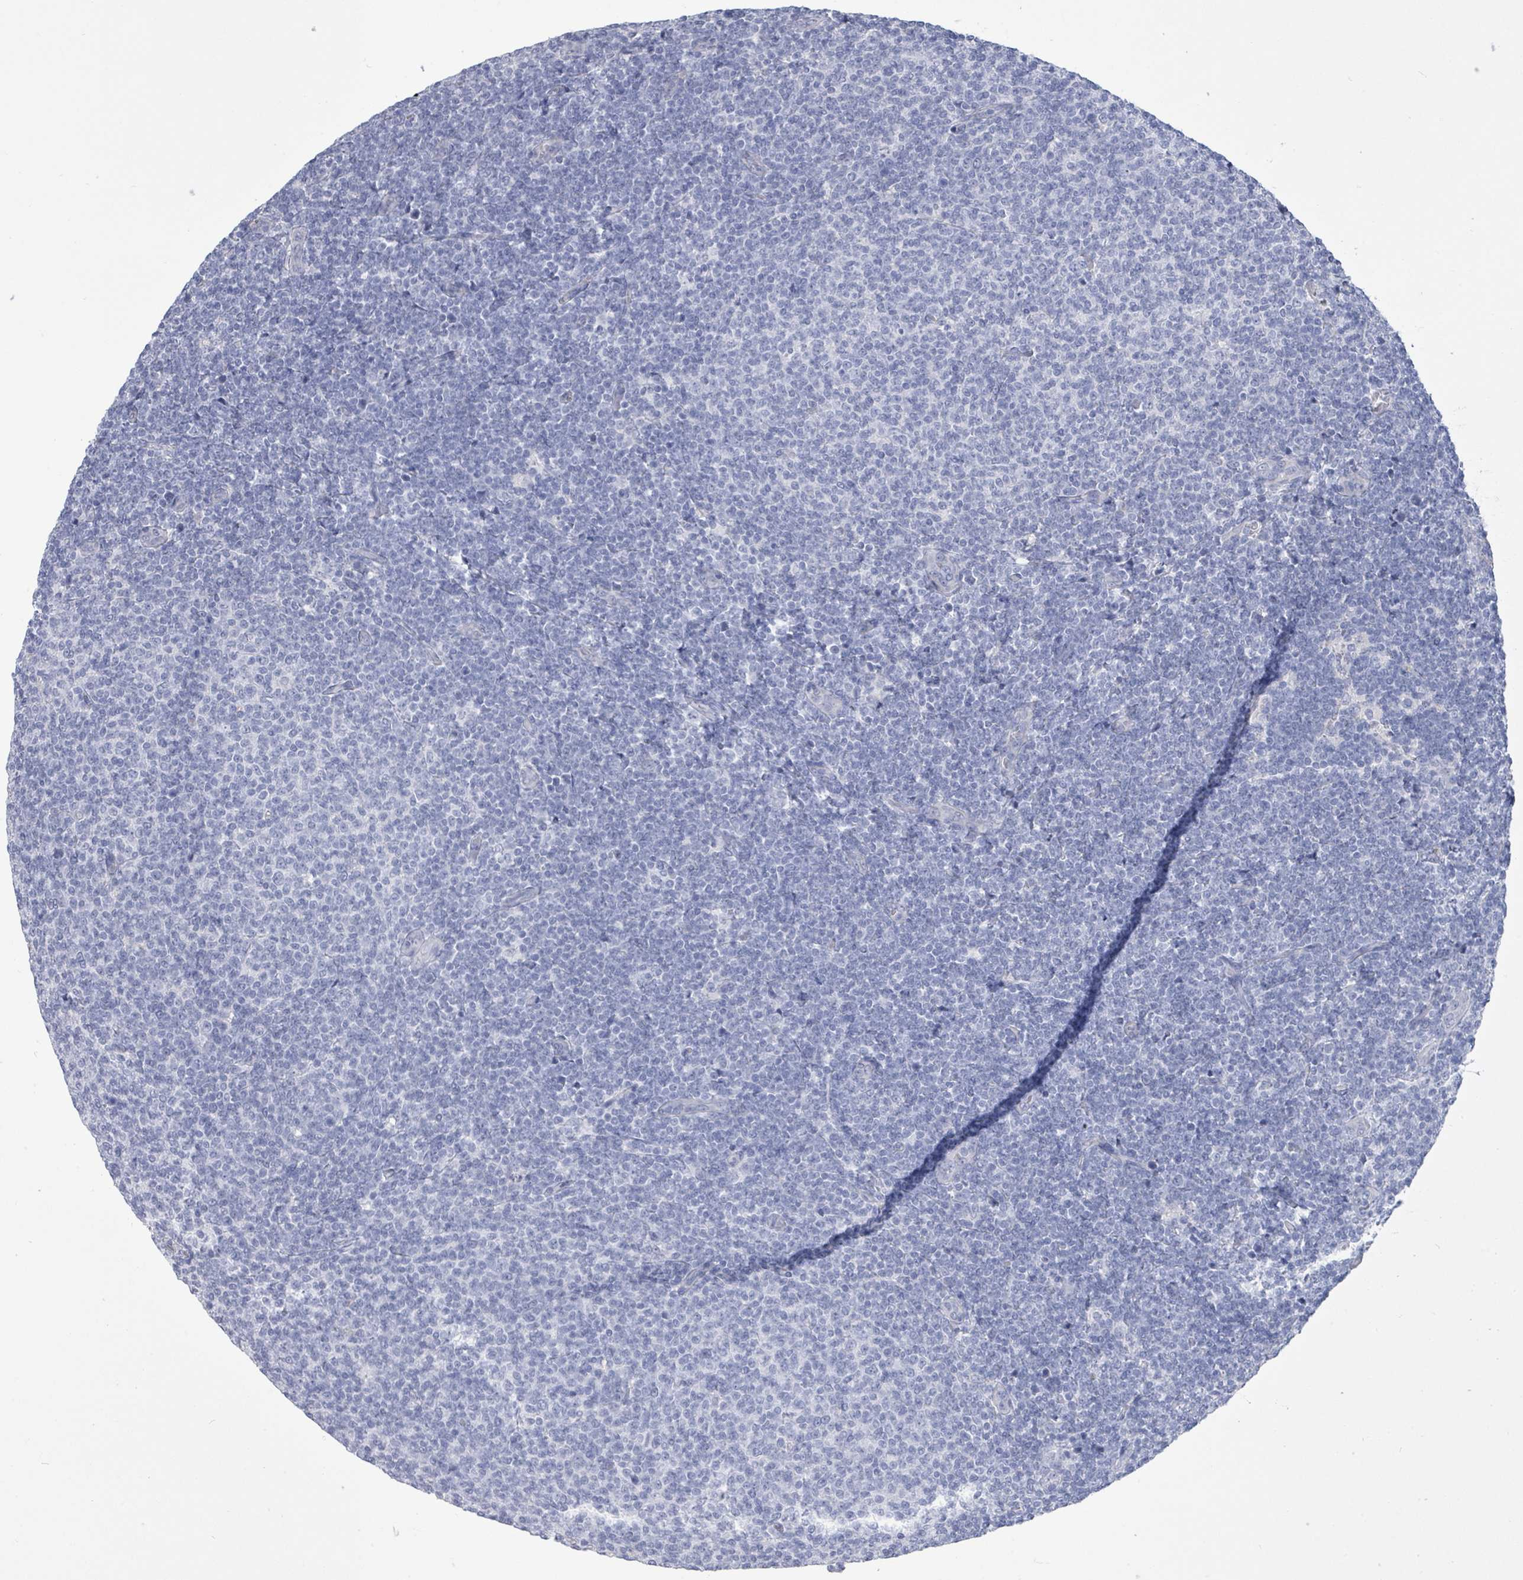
{"staining": {"intensity": "negative", "quantity": "none", "location": "none"}, "tissue": "lymphoma", "cell_type": "Tumor cells", "image_type": "cancer", "snomed": [{"axis": "morphology", "description": "Malignant lymphoma, non-Hodgkin's type, Low grade"}, {"axis": "topography", "description": "Lymph node"}], "caption": "Immunohistochemistry of lymphoma exhibits no staining in tumor cells. Brightfield microscopy of IHC stained with DAB (3,3'-diaminobenzidine) (brown) and hematoxylin (blue), captured at high magnification.", "gene": "CT45A5", "patient": {"sex": "male", "age": 66}}